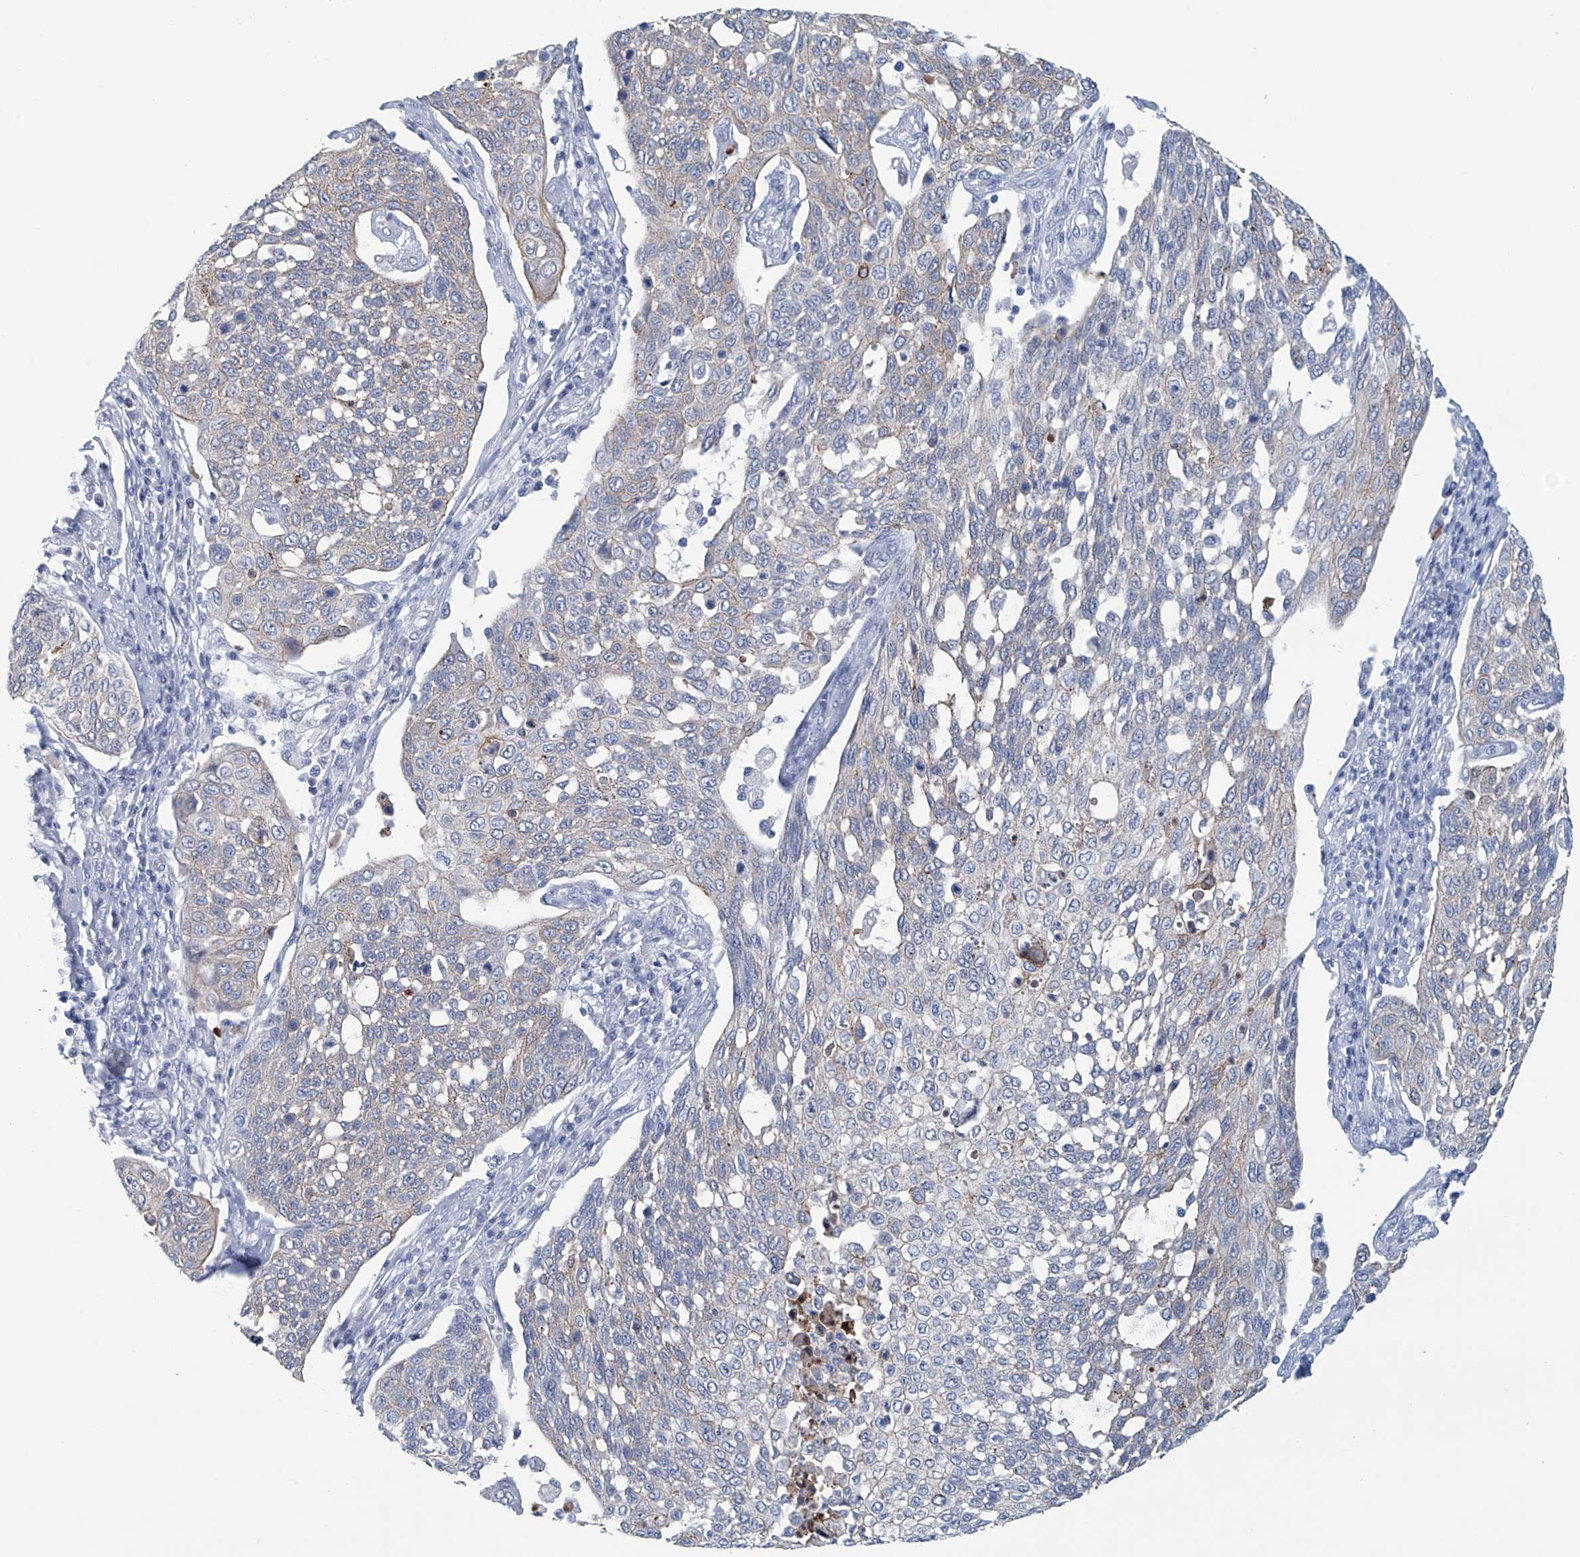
{"staining": {"intensity": "negative", "quantity": "none", "location": "none"}, "tissue": "cervical cancer", "cell_type": "Tumor cells", "image_type": "cancer", "snomed": [{"axis": "morphology", "description": "Squamous cell carcinoma, NOS"}, {"axis": "topography", "description": "Cervix"}], "caption": "A high-resolution micrograph shows immunohistochemistry (IHC) staining of cervical cancer (squamous cell carcinoma), which reveals no significant expression in tumor cells.", "gene": "DSP", "patient": {"sex": "female", "age": 34}}